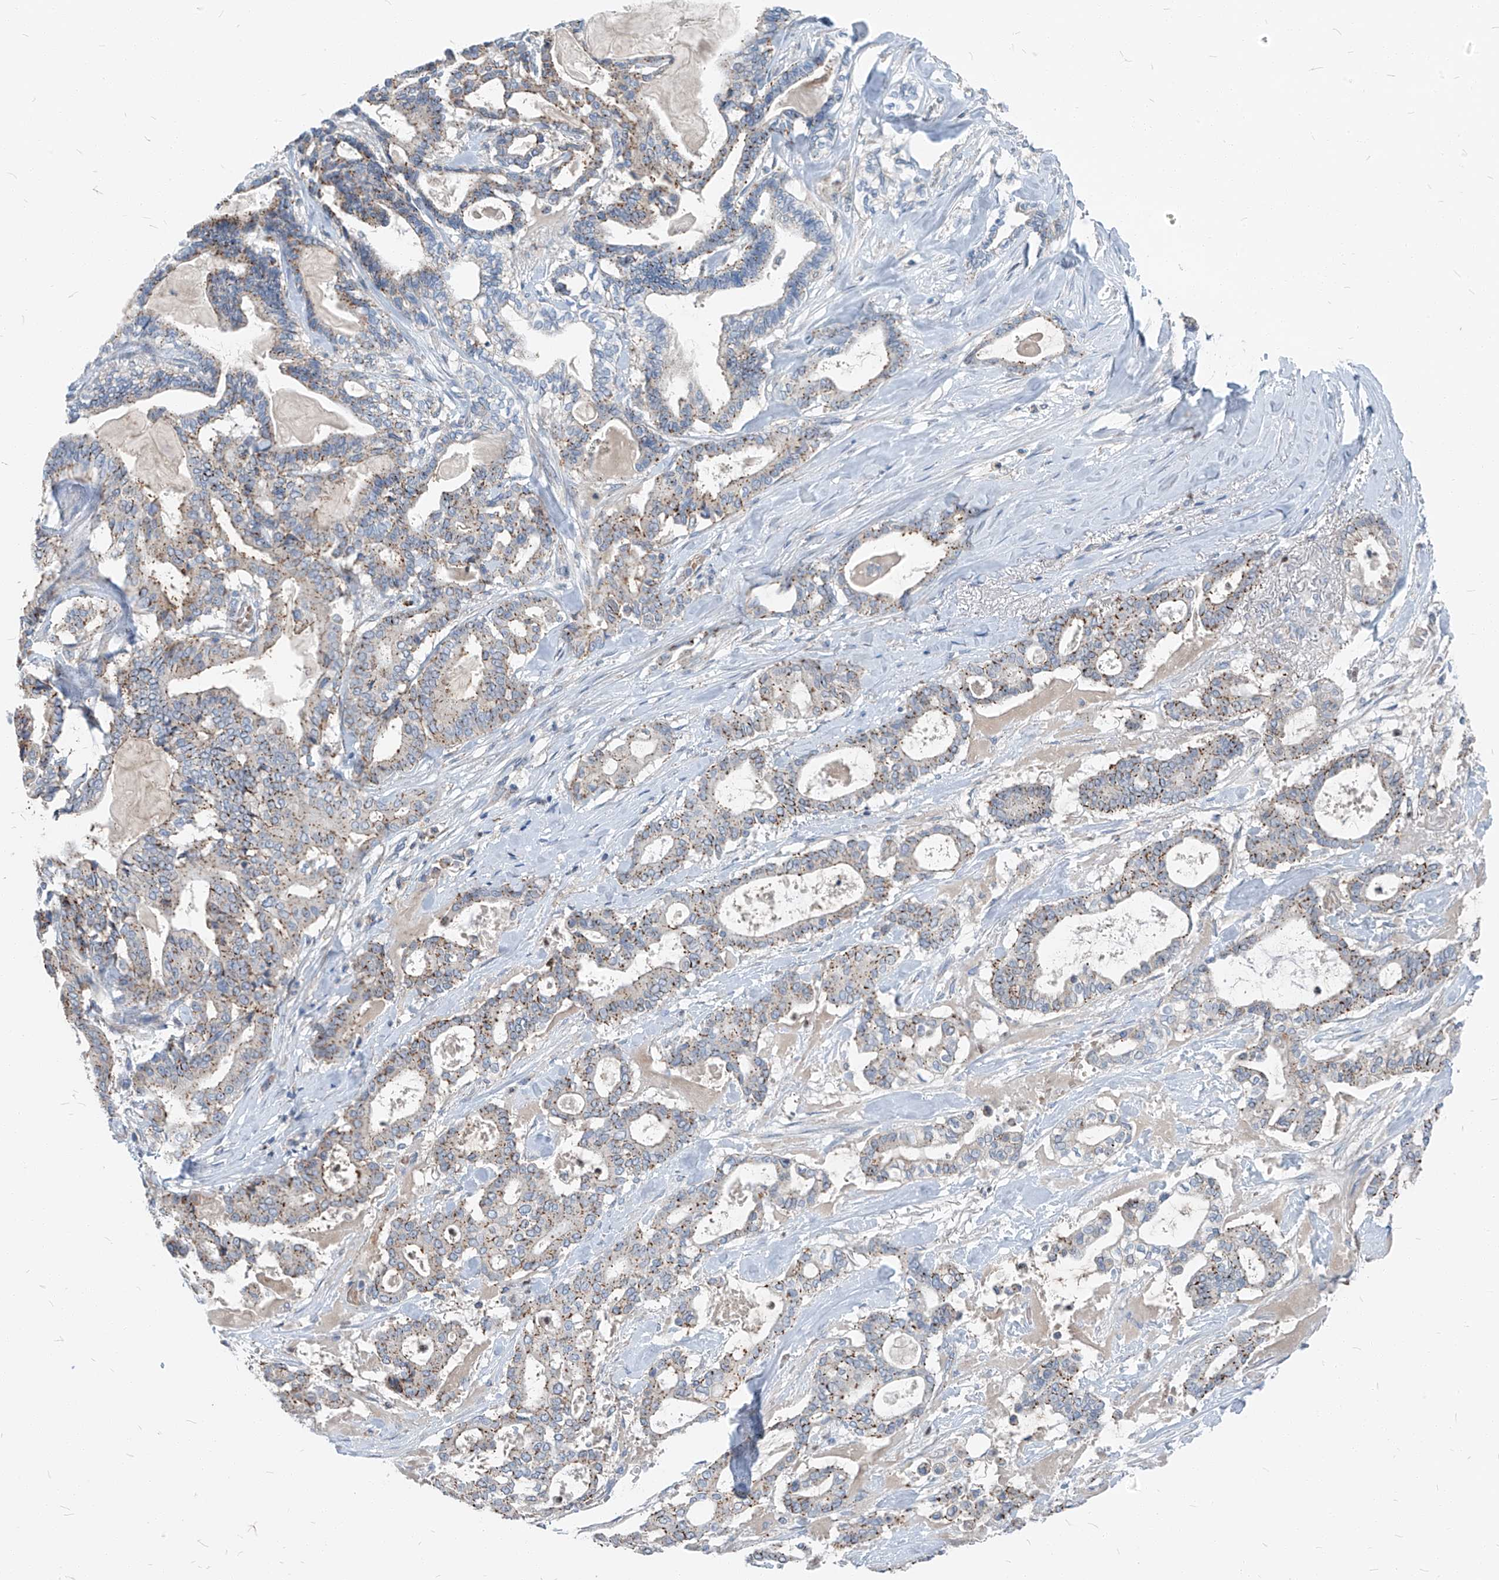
{"staining": {"intensity": "weak", "quantity": ">75%", "location": "cytoplasmic/membranous"}, "tissue": "pancreatic cancer", "cell_type": "Tumor cells", "image_type": "cancer", "snomed": [{"axis": "morphology", "description": "Adenocarcinoma, NOS"}, {"axis": "topography", "description": "Pancreas"}], "caption": "Protein analysis of pancreatic cancer tissue shows weak cytoplasmic/membranous staining in approximately >75% of tumor cells. (Stains: DAB in brown, nuclei in blue, Microscopy: brightfield microscopy at high magnification).", "gene": "CHMP2B", "patient": {"sex": "male", "age": 63}}